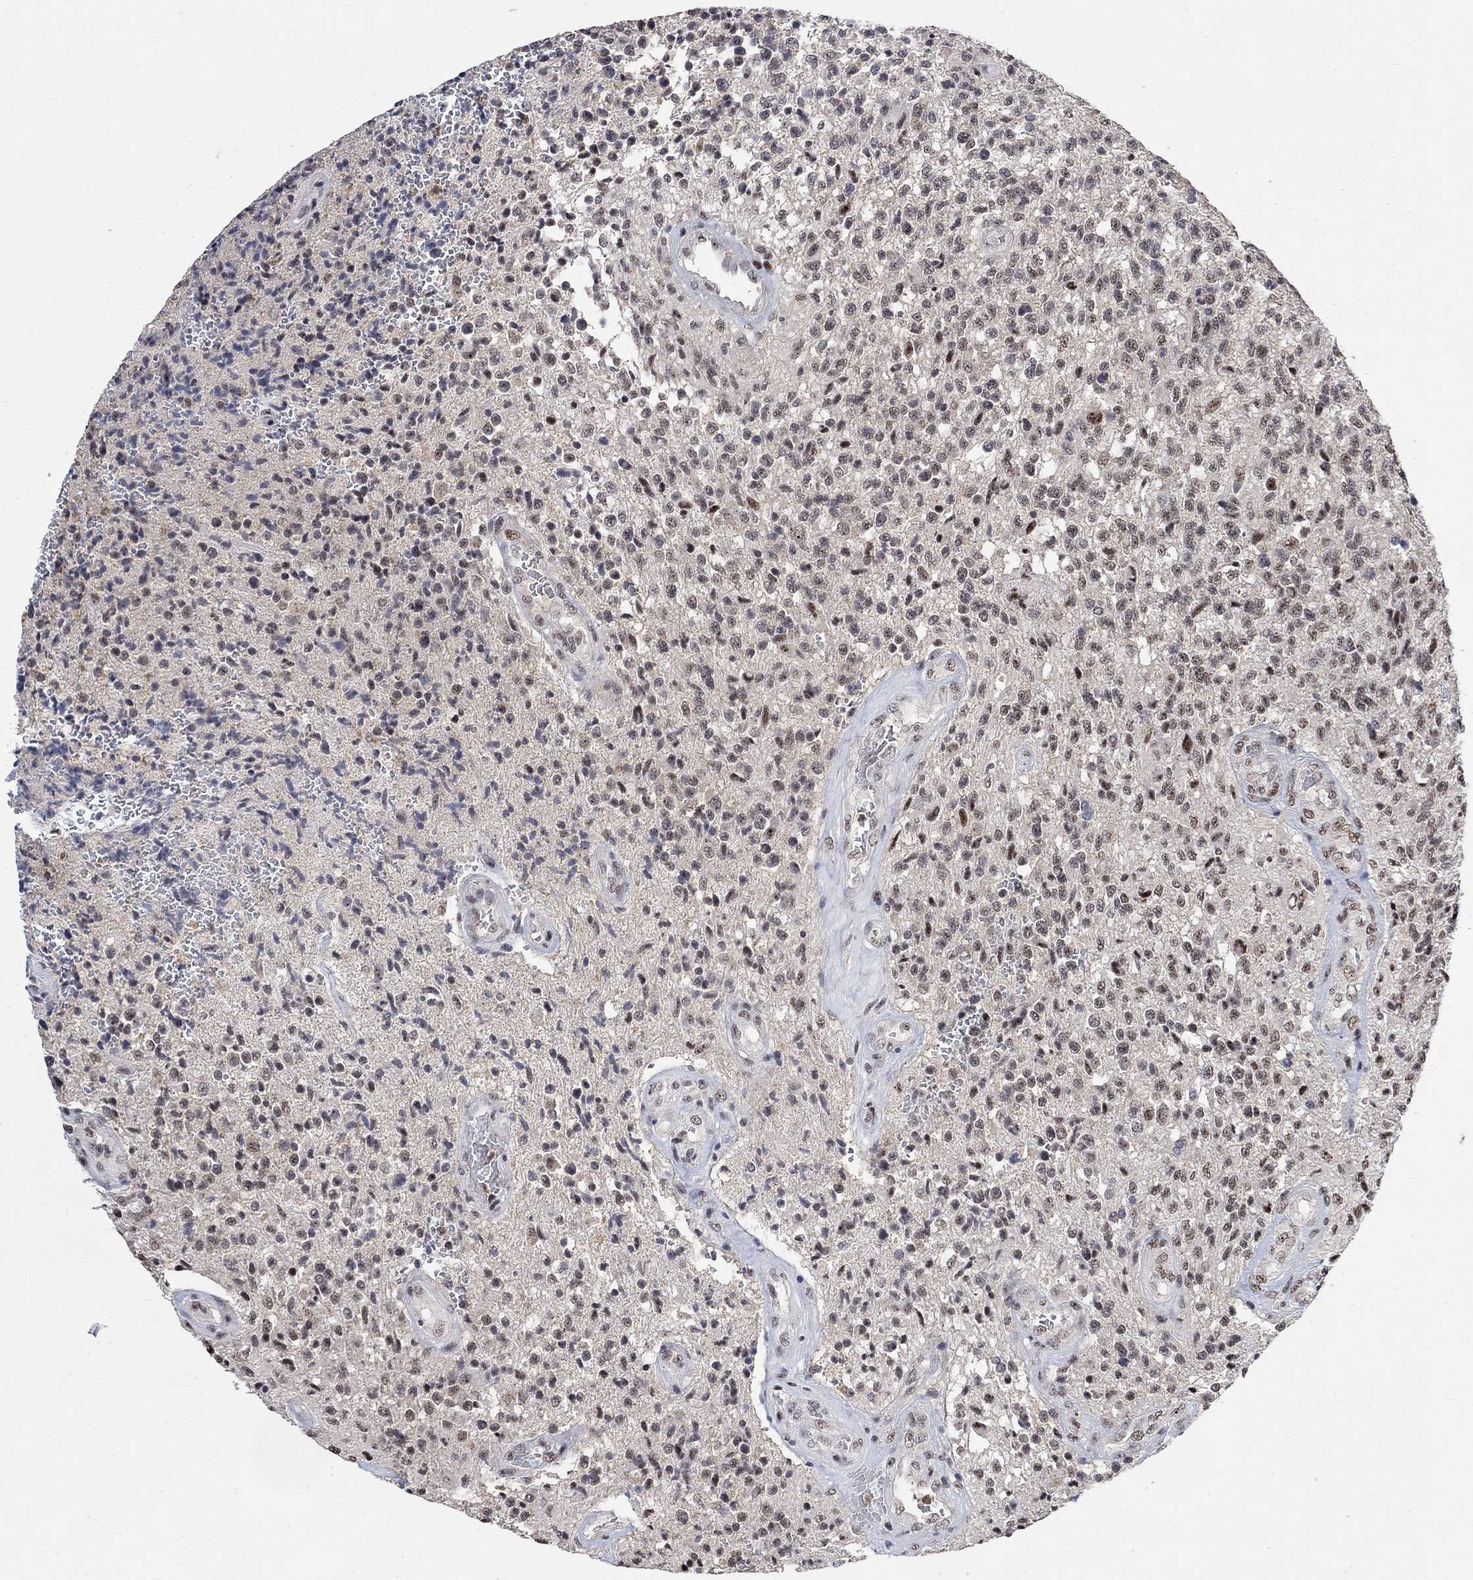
{"staining": {"intensity": "moderate", "quantity": "25%-75%", "location": "nuclear"}, "tissue": "glioma", "cell_type": "Tumor cells", "image_type": "cancer", "snomed": [{"axis": "morphology", "description": "Glioma, malignant, High grade"}, {"axis": "topography", "description": "Brain"}], "caption": "Immunohistochemistry (IHC) staining of glioma, which shows medium levels of moderate nuclear positivity in about 25%-75% of tumor cells indicating moderate nuclear protein positivity. The staining was performed using DAB (brown) for protein detection and nuclei were counterstained in hematoxylin (blue).", "gene": "E4F1", "patient": {"sex": "male", "age": 56}}